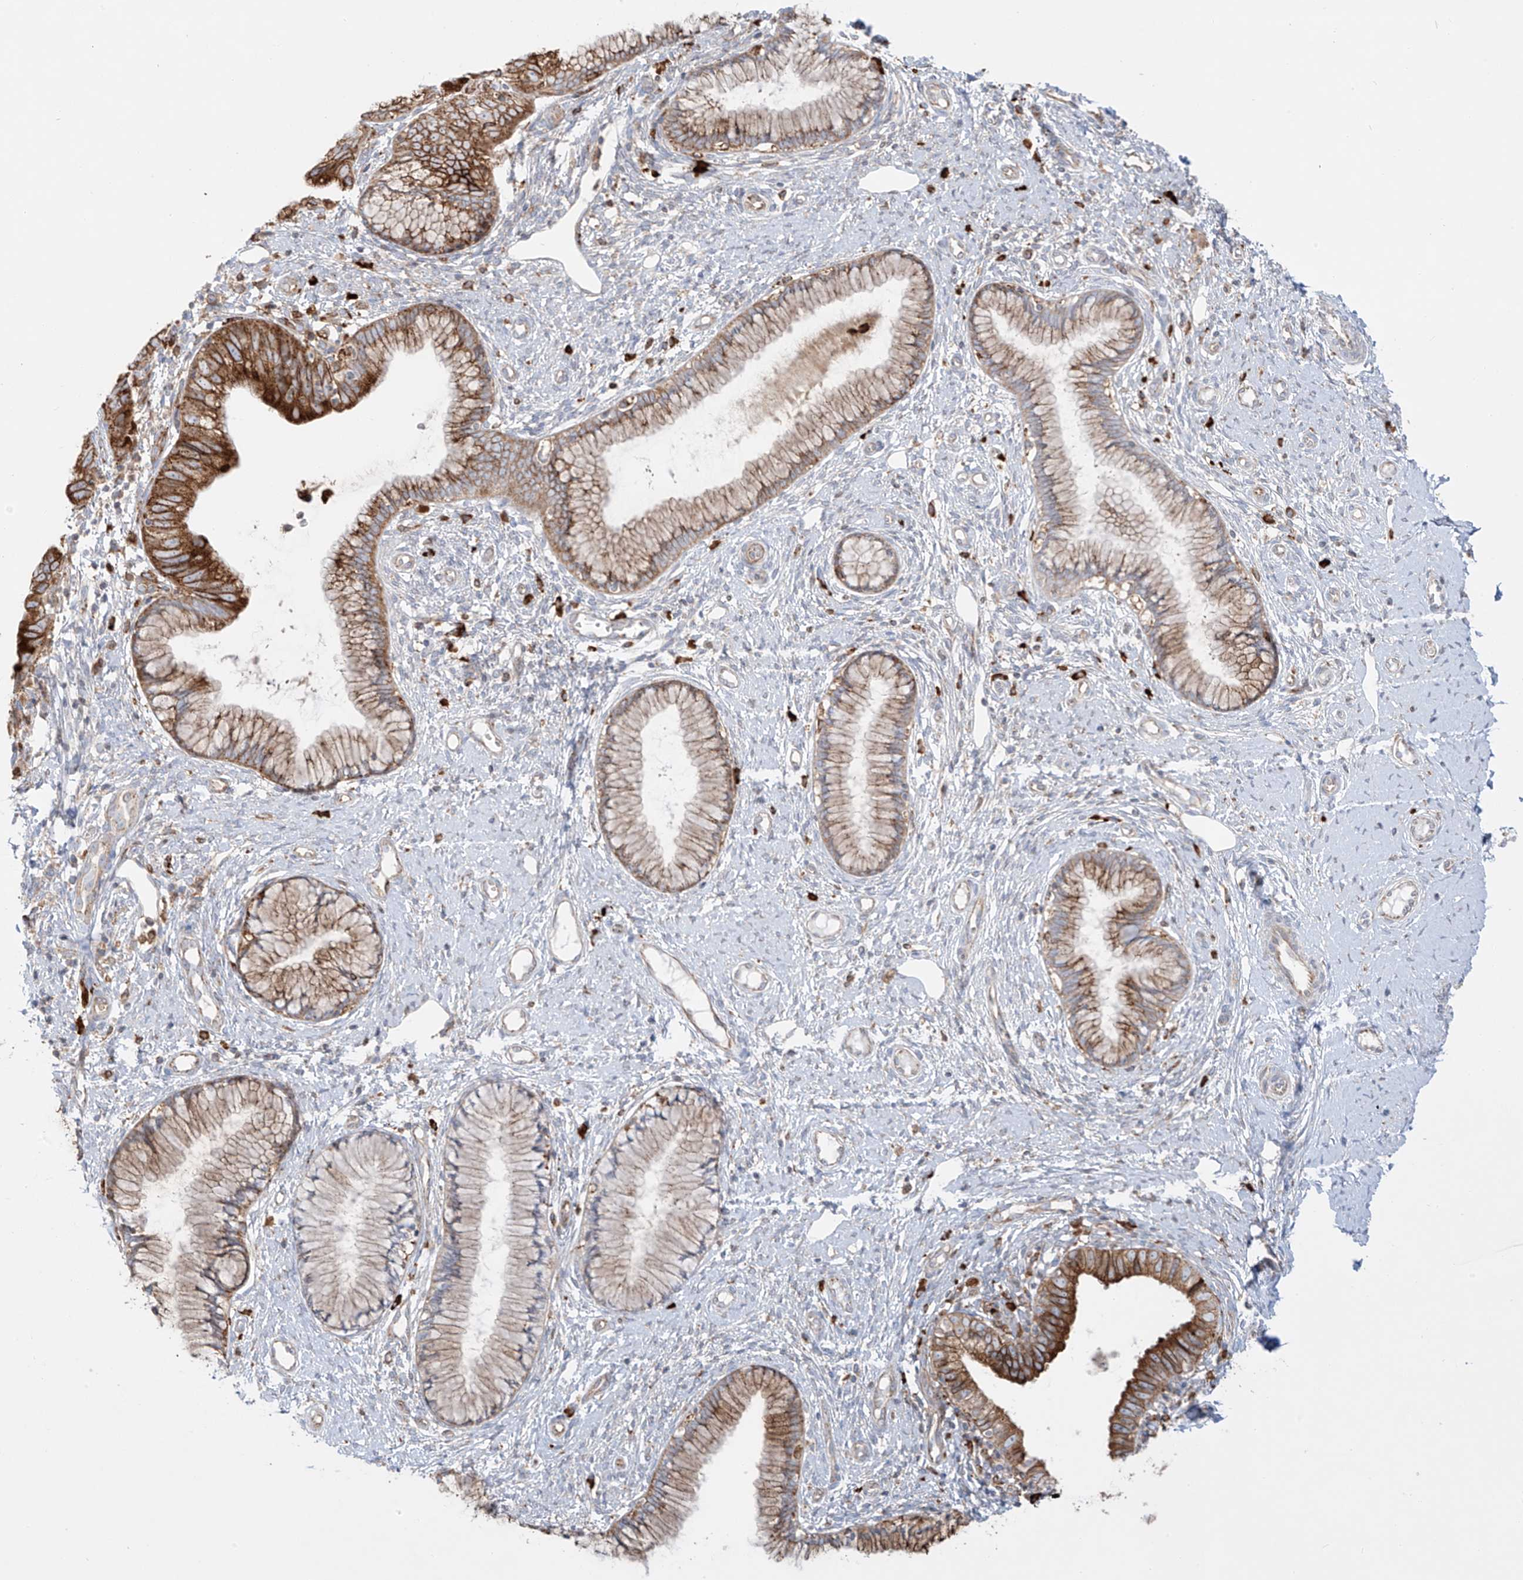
{"staining": {"intensity": "strong", "quantity": "25%-75%", "location": "cytoplasmic/membranous"}, "tissue": "cervical cancer", "cell_type": "Tumor cells", "image_type": "cancer", "snomed": [{"axis": "morphology", "description": "Adenocarcinoma, NOS"}, {"axis": "topography", "description": "Cervix"}], "caption": "Immunohistochemistry (IHC) of human cervical adenocarcinoma demonstrates high levels of strong cytoplasmic/membranous staining in approximately 25%-75% of tumor cells. (IHC, brightfield microscopy, high magnification).", "gene": "MX1", "patient": {"sex": "female", "age": 36}}